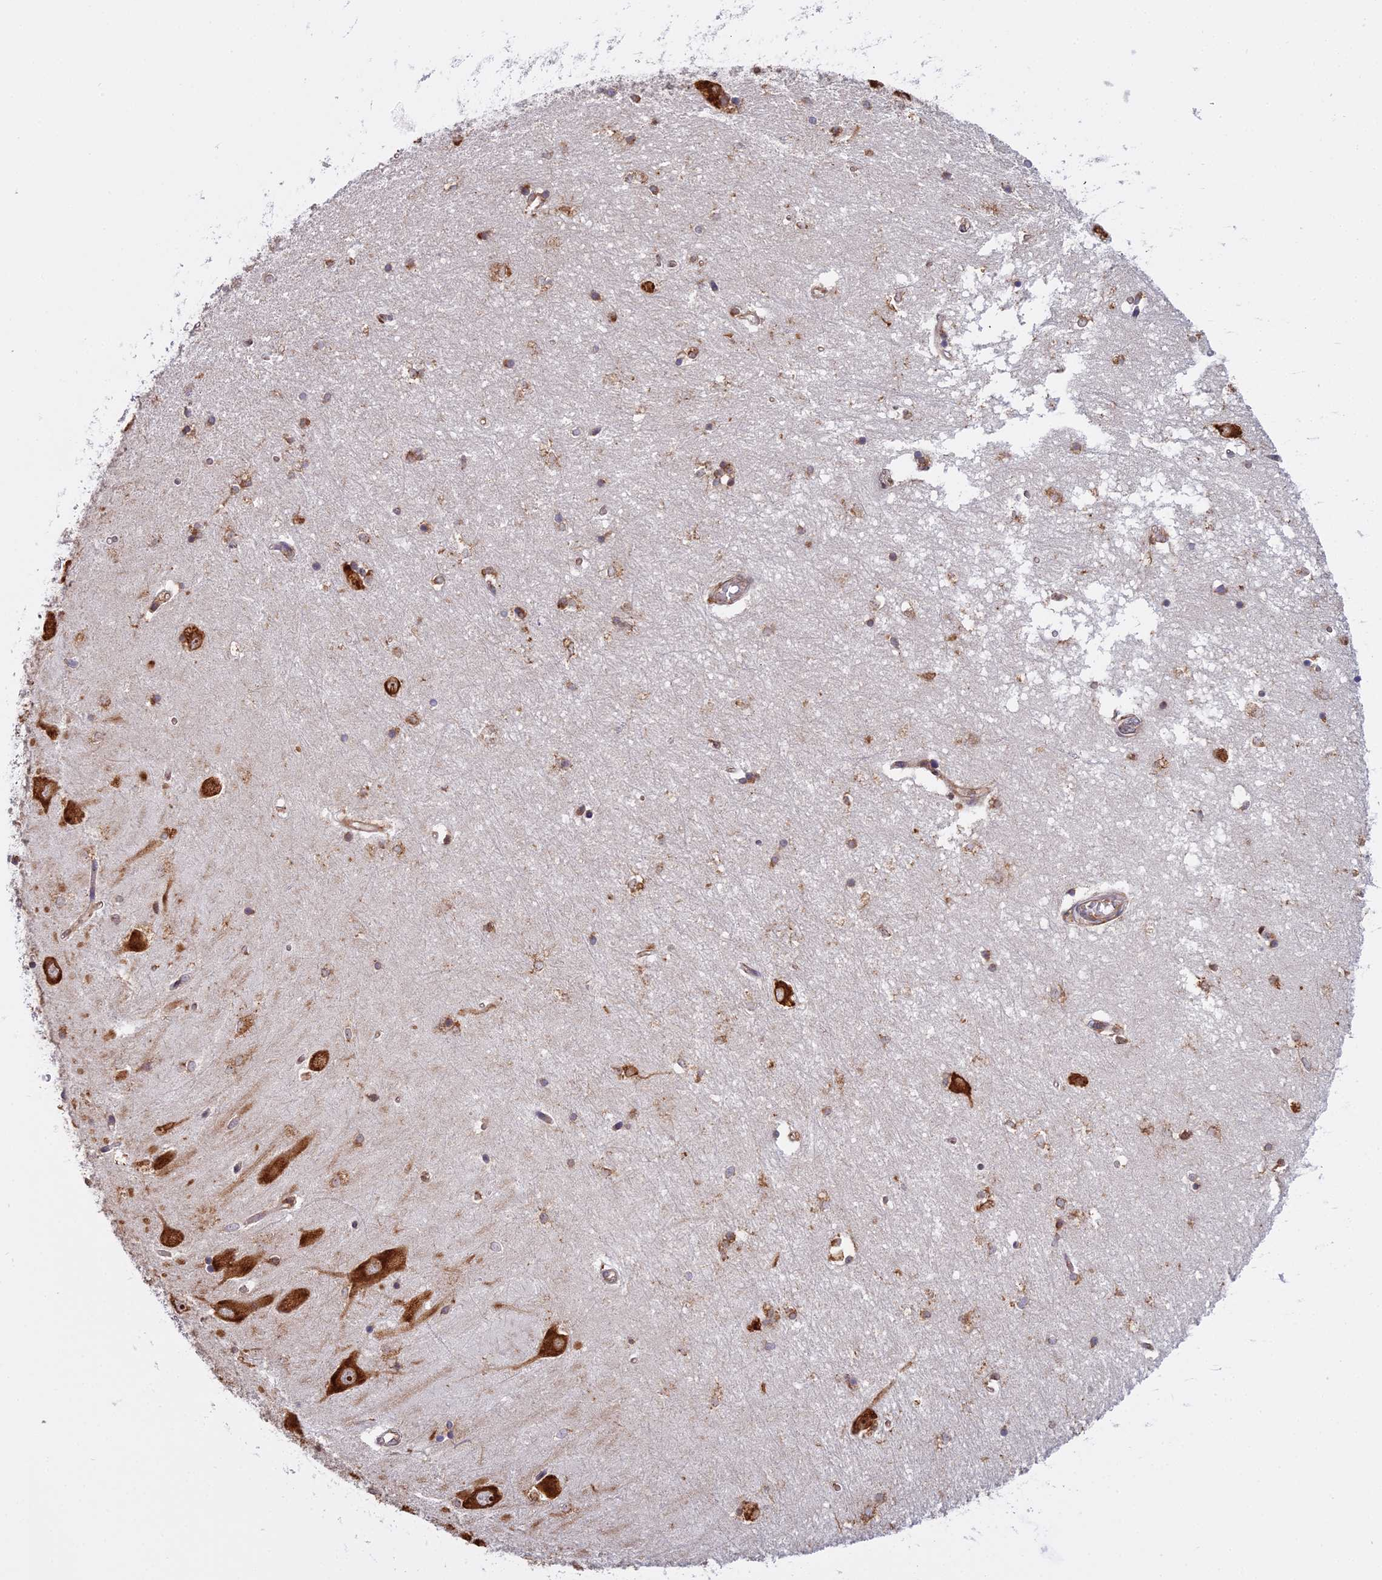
{"staining": {"intensity": "moderate", "quantity": ">75%", "location": "cytoplasmic/membranous"}, "tissue": "hippocampus", "cell_type": "Glial cells", "image_type": "normal", "snomed": [{"axis": "morphology", "description": "Normal tissue, NOS"}, {"axis": "topography", "description": "Hippocampus"}], "caption": "Immunohistochemistry (DAB) staining of normal hippocampus shows moderate cytoplasmic/membranous protein staining in about >75% of glial cells.", "gene": "RPL26", "patient": {"sex": "male", "age": 45}}